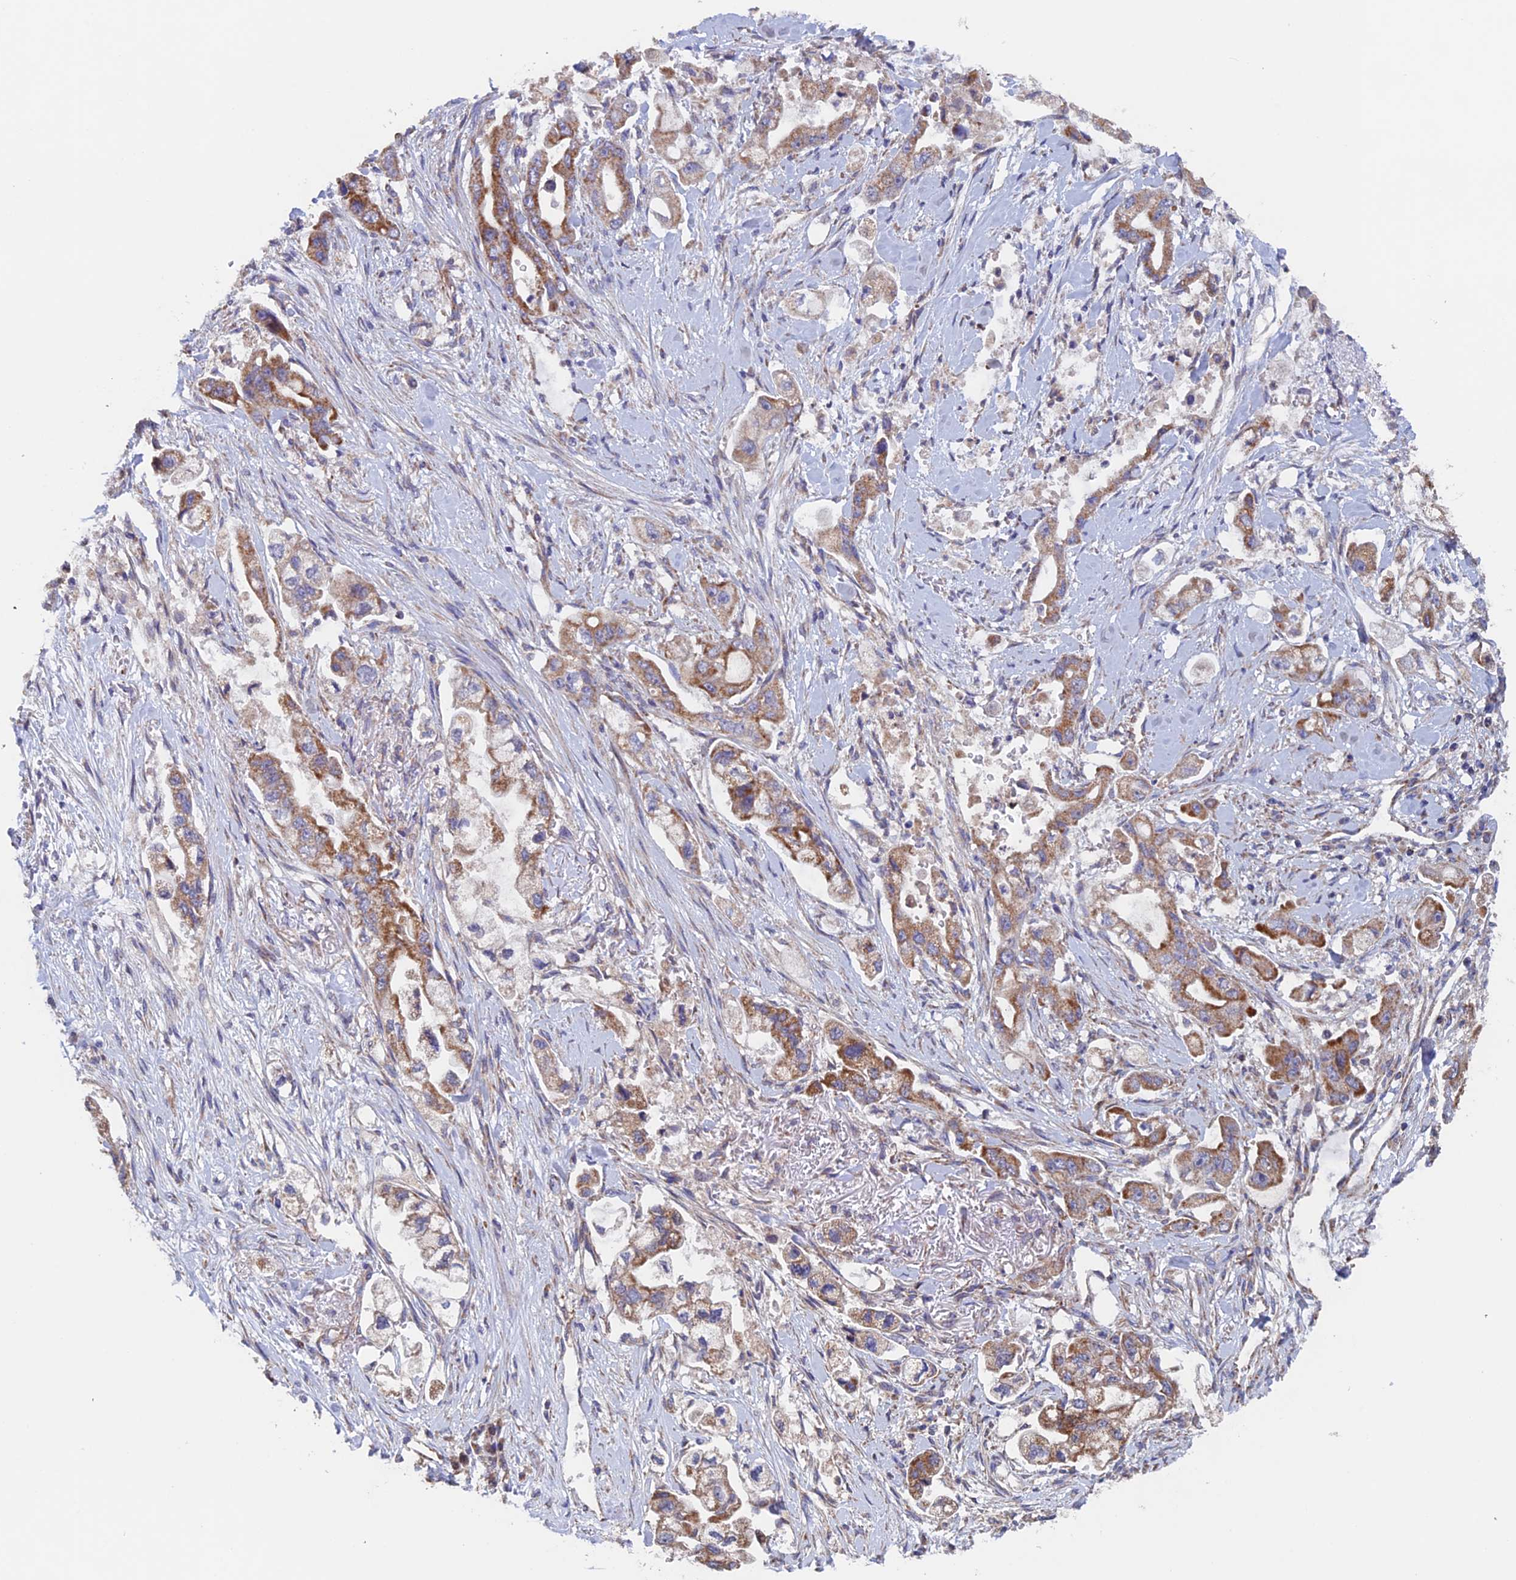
{"staining": {"intensity": "moderate", "quantity": ">75%", "location": "cytoplasmic/membranous"}, "tissue": "stomach cancer", "cell_type": "Tumor cells", "image_type": "cancer", "snomed": [{"axis": "morphology", "description": "Adenocarcinoma, NOS"}, {"axis": "topography", "description": "Stomach"}], "caption": "Immunohistochemistry staining of stomach cancer, which shows medium levels of moderate cytoplasmic/membranous expression in approximately >75% of tumor cells indicating moderate cytoplasmic/membranous protein positivity. The staining was performed using DAB (brown) for protein detection and nuclei were counterstained in hematoxylin (blue).", "gene": "MRPL1", "patient": {"sex": "male", "age": 62}}